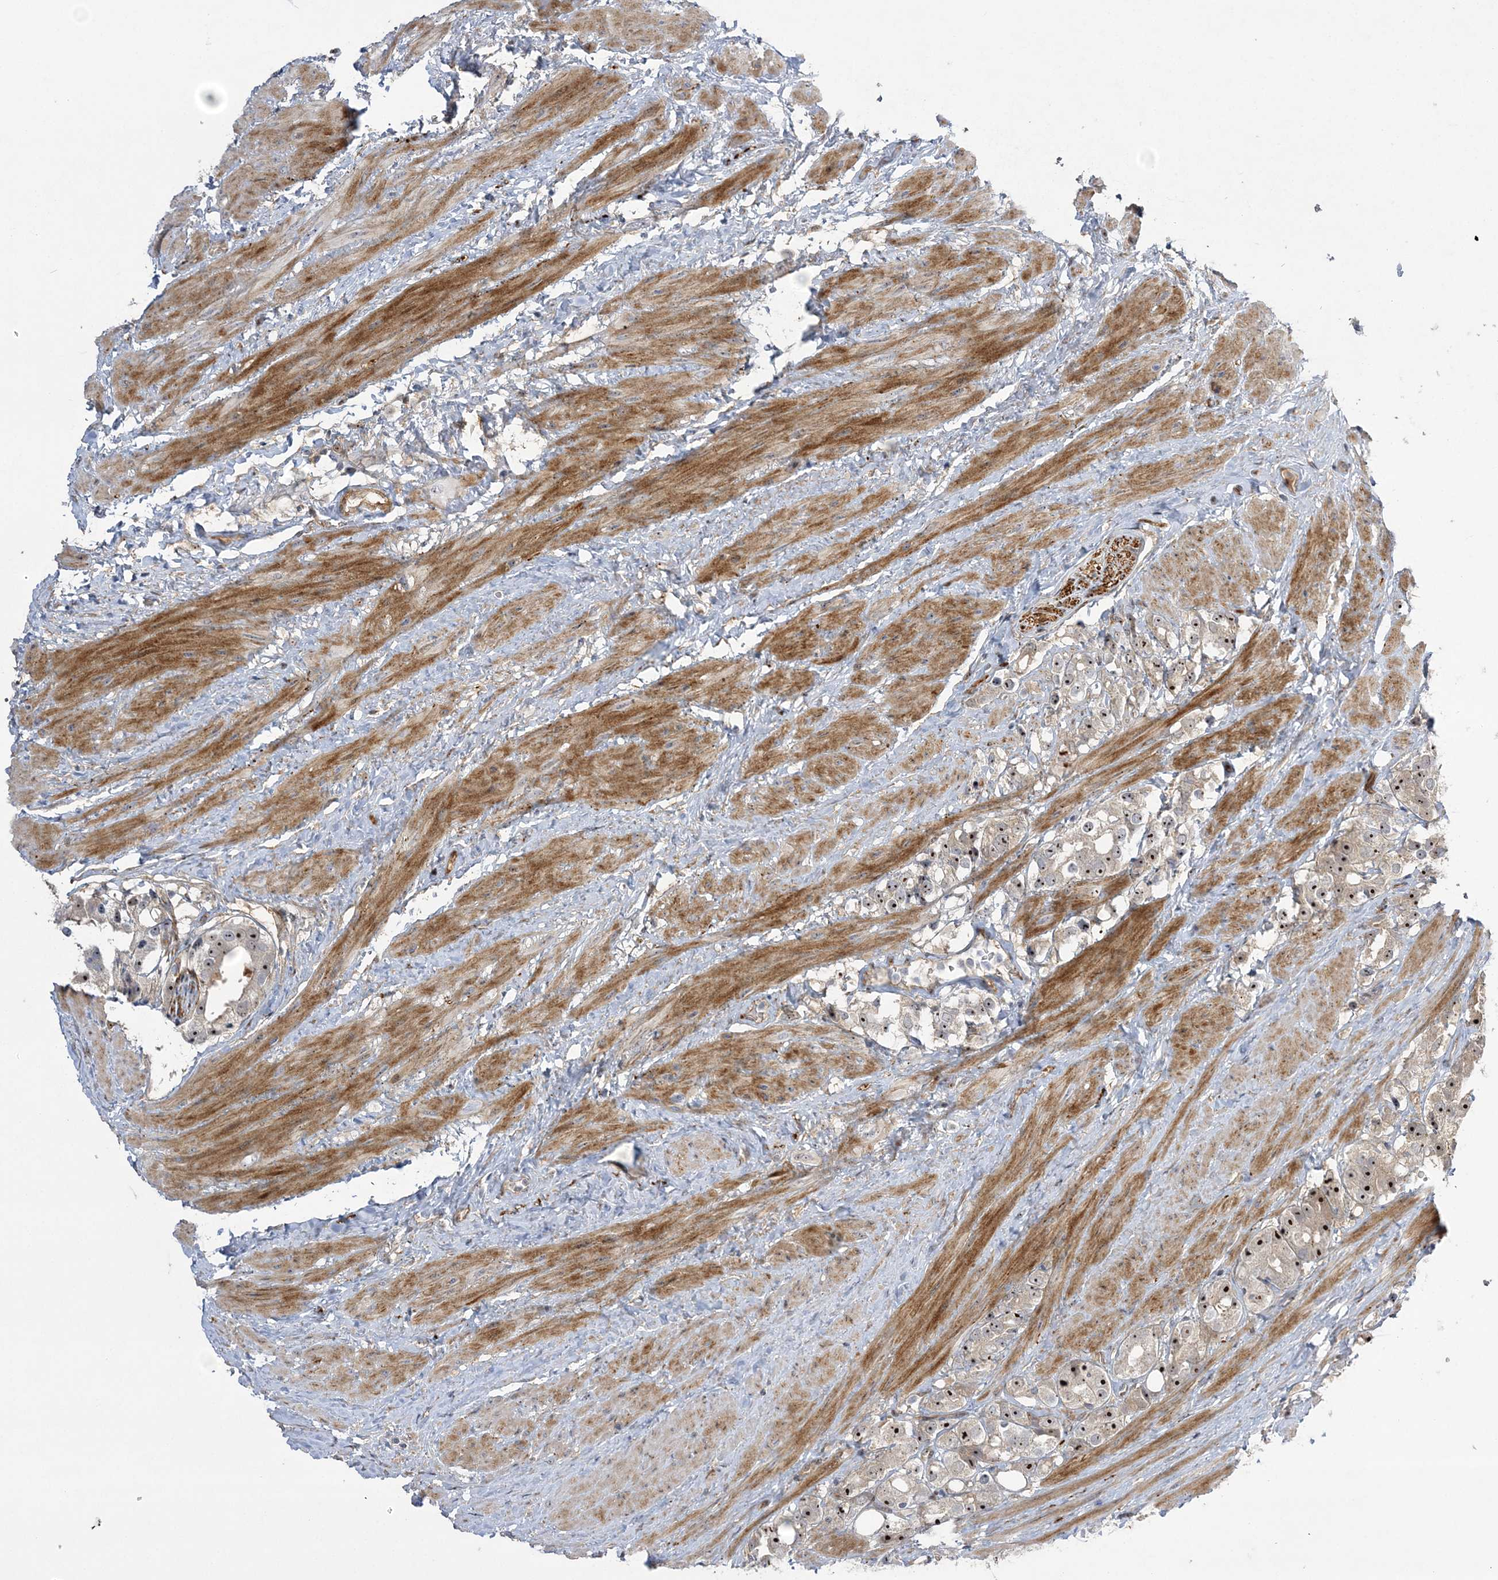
{"staining": {"intensity": "strong", "quantity": ">75%", "location": "nuclear"}, "tissue": "prostate cancer", "cell_type": "Tumor cells", "image_type": "cancer", "snomed": [{"axis": "morphology", "description": "Adenocarcinoma, NOS"}, {"axis": "topography", "description": "Prostate"}], "caption": "A micrograph showing strong nuclear staining in about >75% of tumor cells in prostate cancer, as visualized by brown immunohistochemical staining.", "gene": "NPM3", "patient": {"sex": "male", "age": 79}}